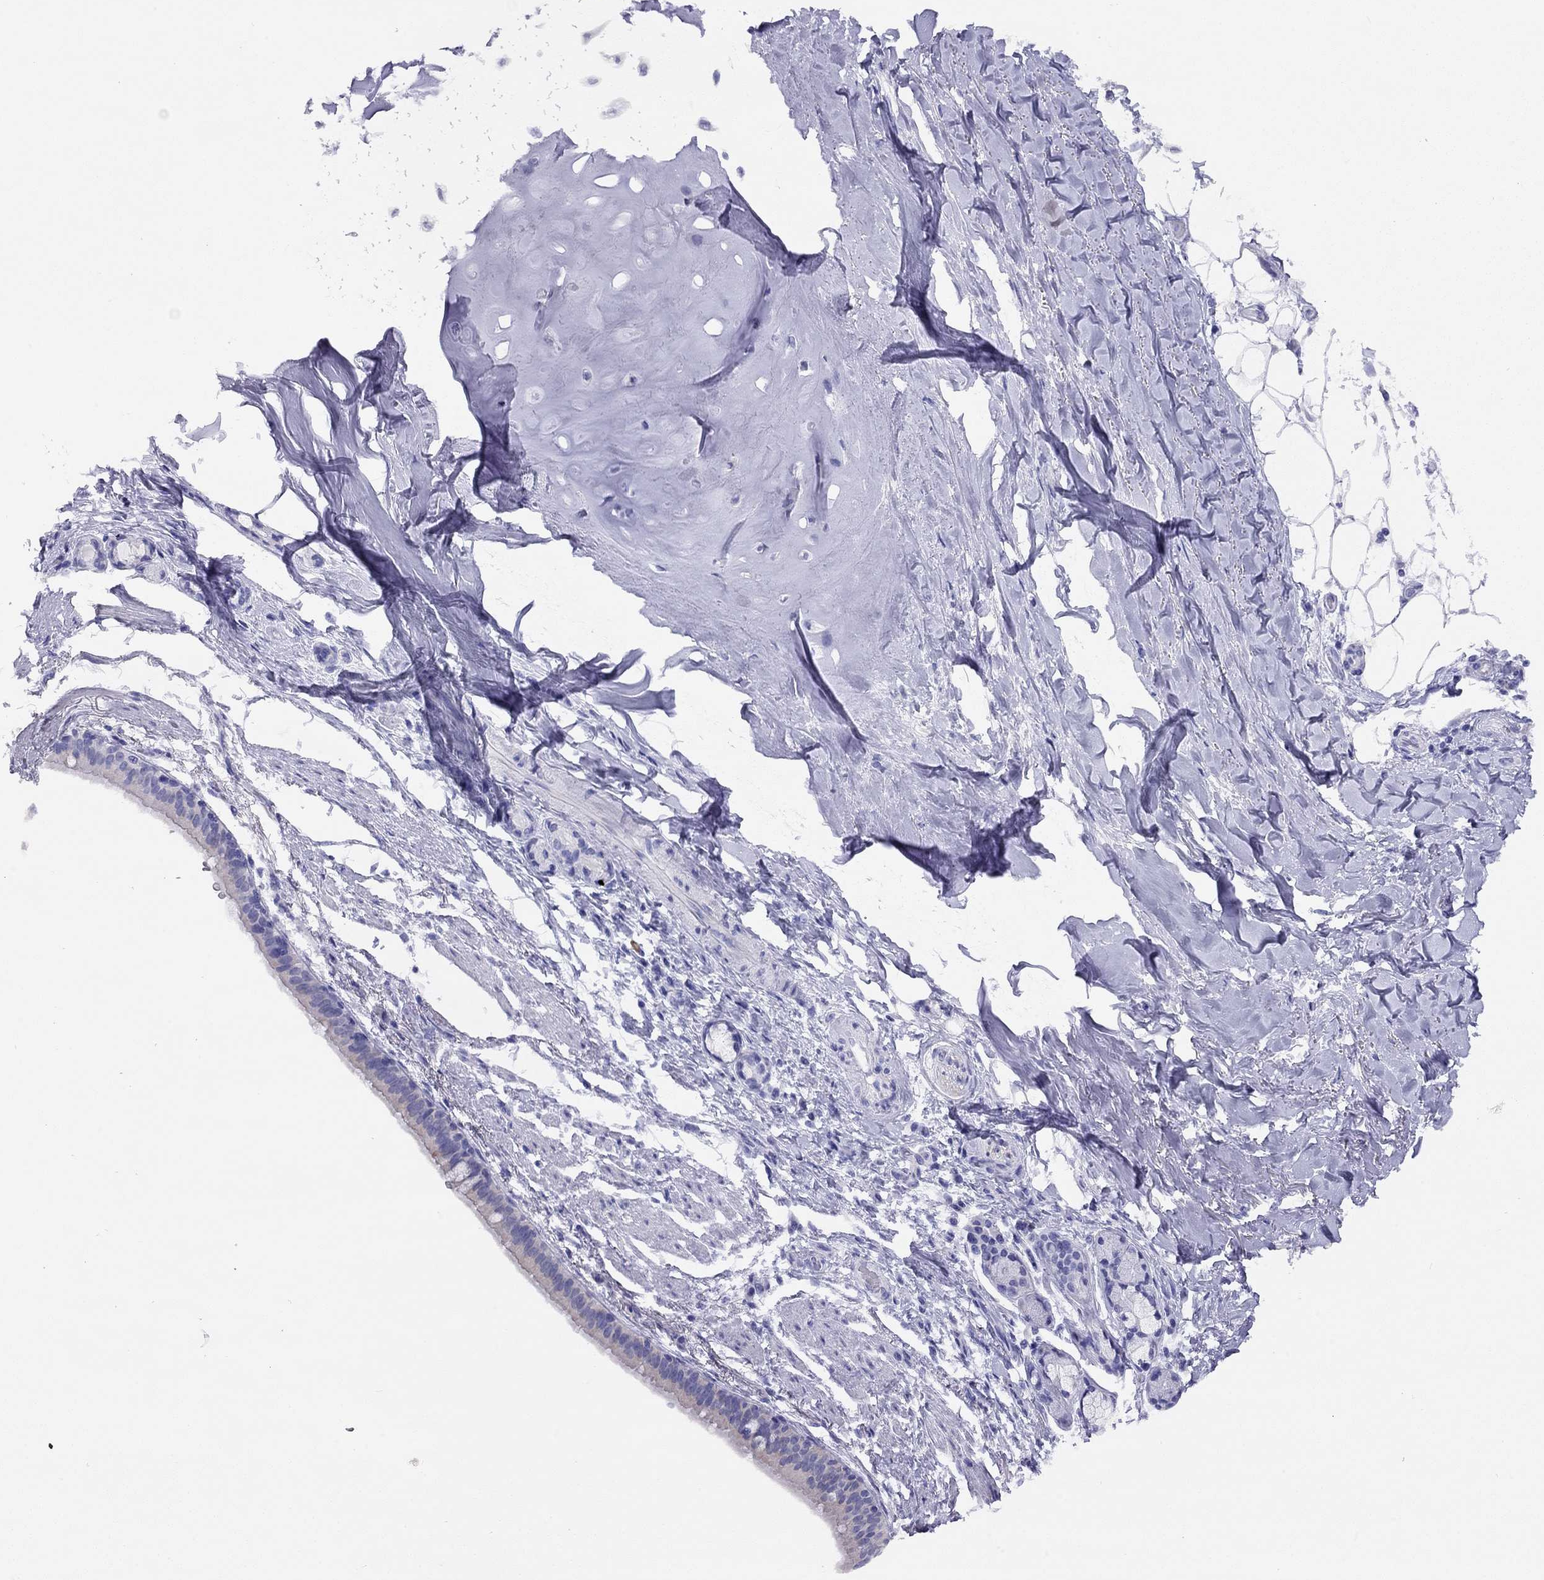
{"staining": {"intensity": "negative", "quantity": "none", "location": "none"}, "tissue": "bronchus", "cell_type": "Respiratory epithelial cells", "image_type": "normal", "snomed": [{"axis": "morphology", "description": "Normal tissue, NOS"}, {"axis": "morphology", "description": "Squamous cell carcinoma, NOS"}, {"axis": "topography", "description": "Bronchus"}, {"axis": "topography", "description": "Lung"}], "caption": "Immunohistochemistry photomicrograph of benign human bronchus stained for a protein (brown), which displays no positivity in respiratory epithelial cells.", "gene": "LRIT2", "patient": {"sex": "male", "age": 69}}